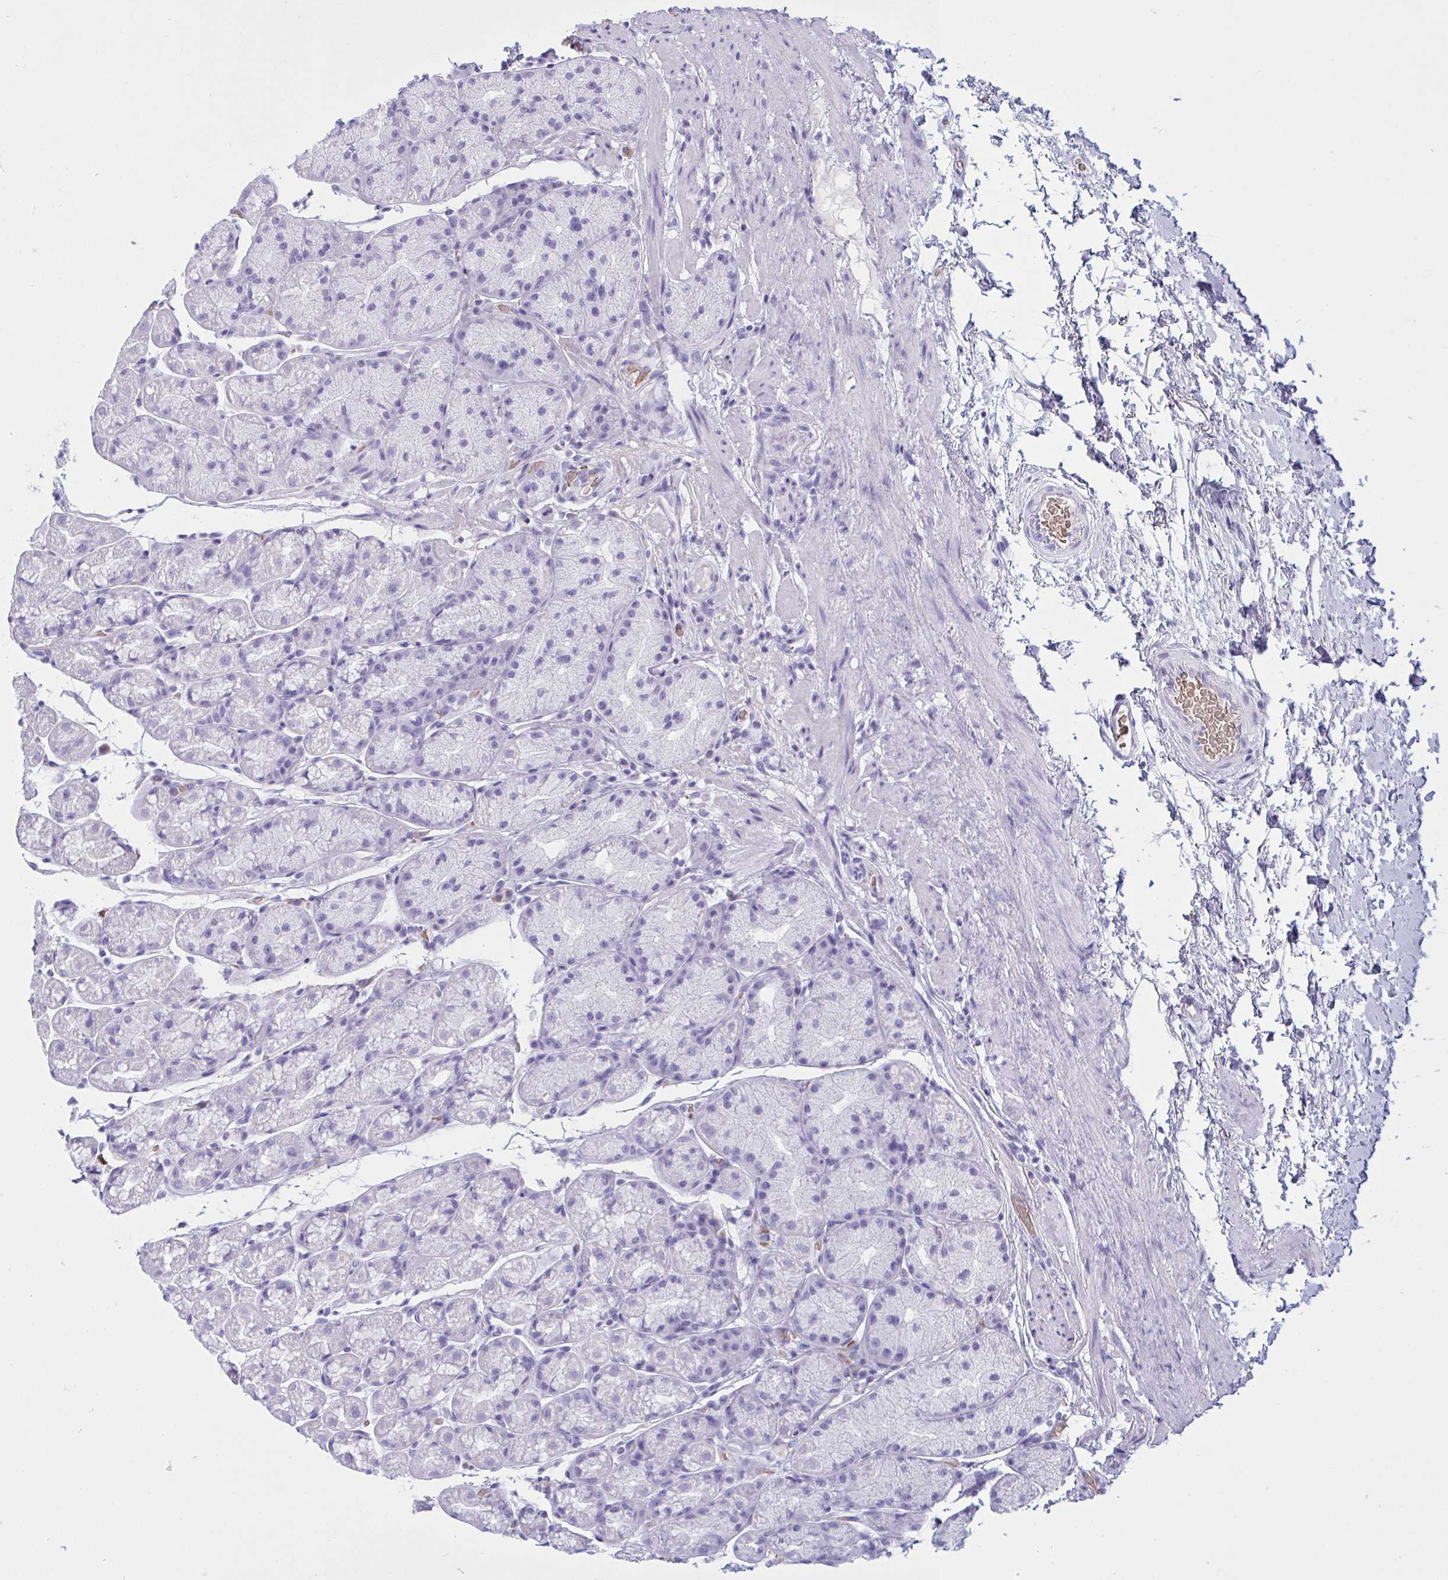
{"staining": {"intensity": "negative", "quantity": "none", "location": "none"}, "tissue": "stomach", "cell_type": "Glandular cells", "image_type": "normal", "snomed": [{"axis": "morphology", "description": "Normal tissue, NOS"}, {"axis": "topography", "description": "Stomach, lower"}], "caption": "High power microscopy micrograph of an immunohistochemistry (IHC) image of unremarkable stomach, revealing no significant expression in glandular cells.", "gene": "SLC2A1", "patient": {"sex": "male", "age": 67}}